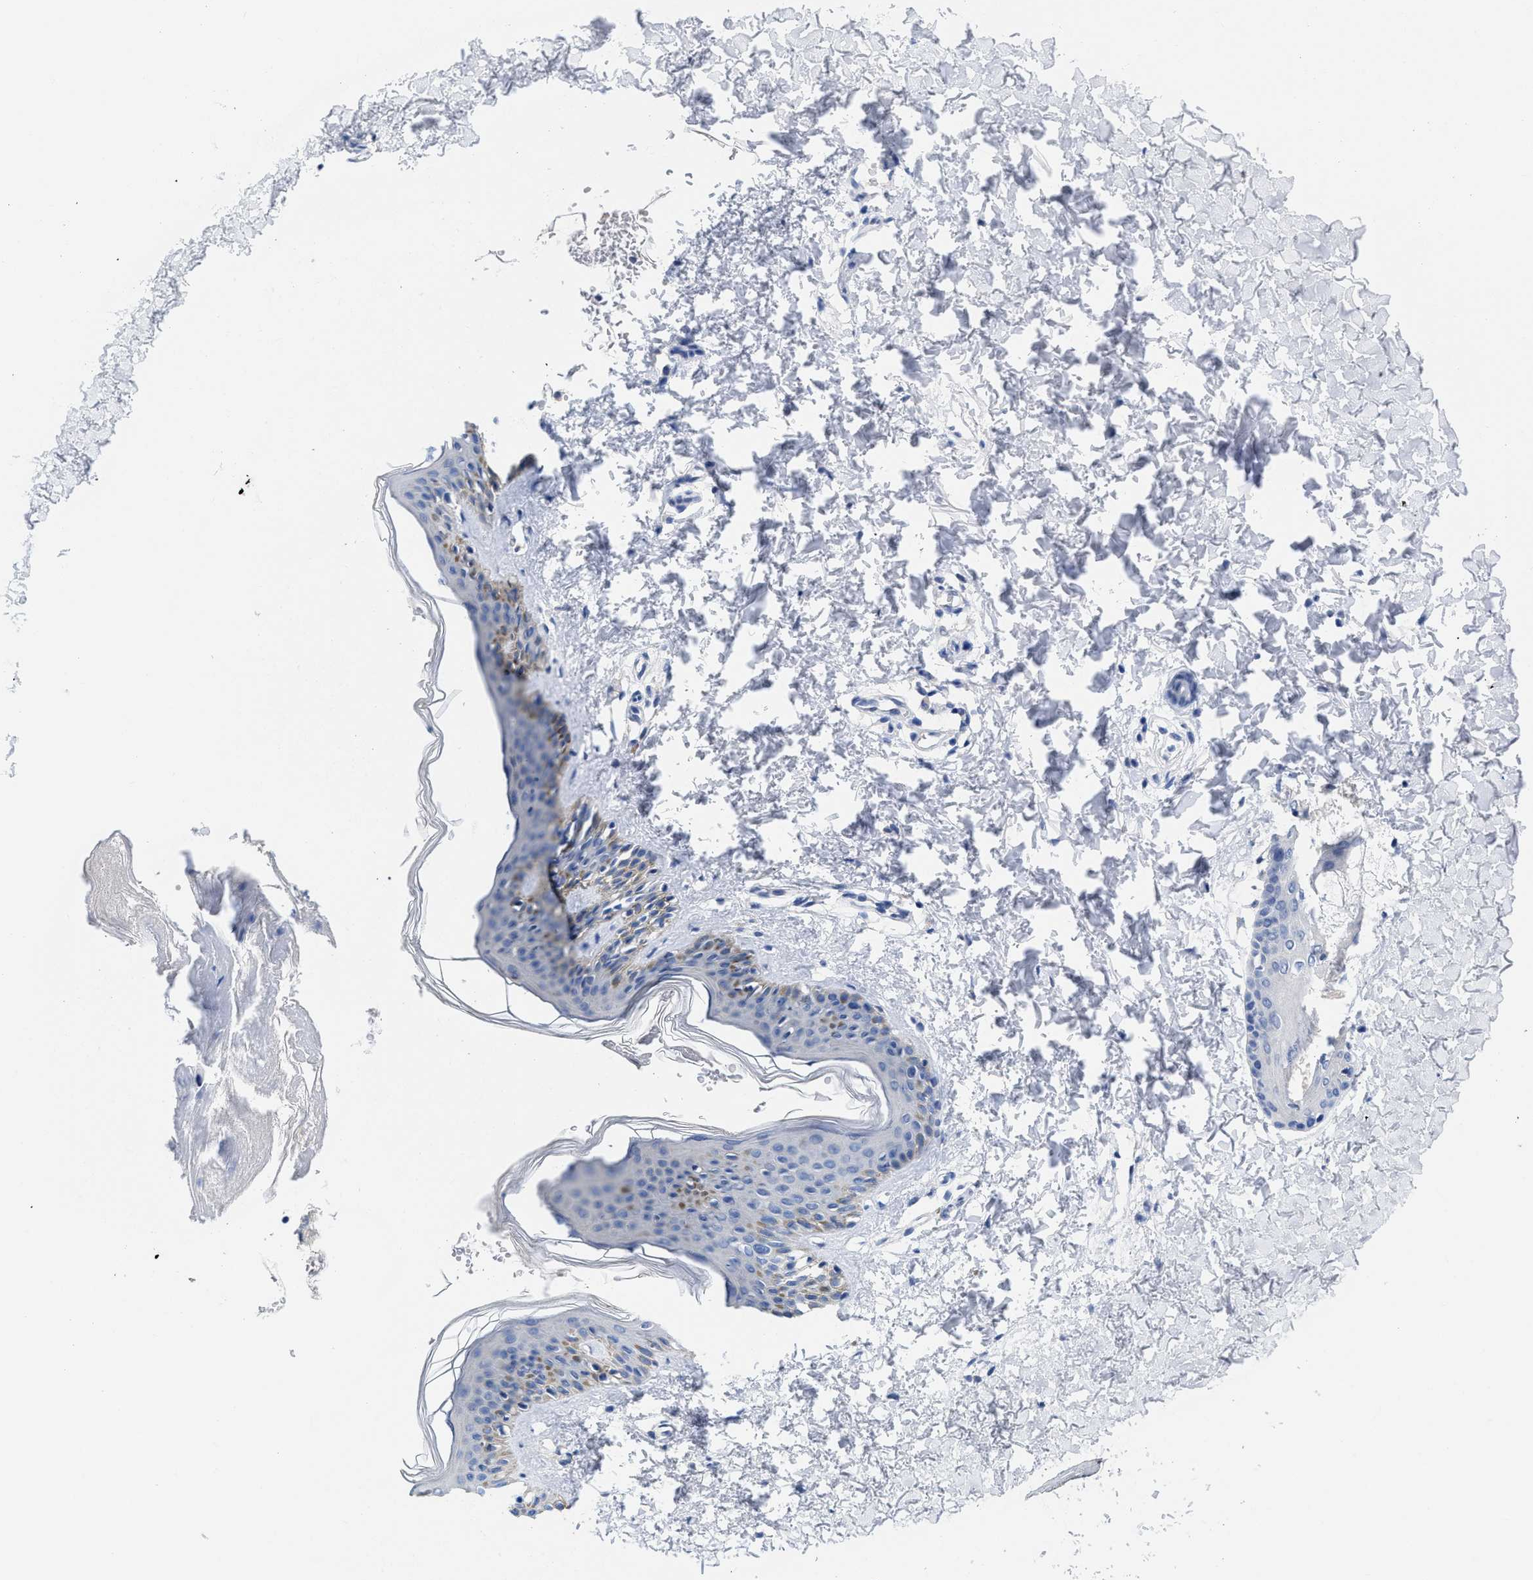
{"staining": {"intensity": "negative", "quantity": "none", "location": "none"}, "tissue": "skin", "cell_type": "Fibroblasts", "image_type": "normal", "snomed": [{"axis": "morphology", "description": "Normal tissue, NOS"}, {"axis": "topography", "description": "Skin"}], "caption": "This is a micrograph of immunohistochemistry (IHC) staining of normal skin, which shows no expression in fibroblasts.", "gene": "PYY", "patient": {"sex": "female", "age": 41}}